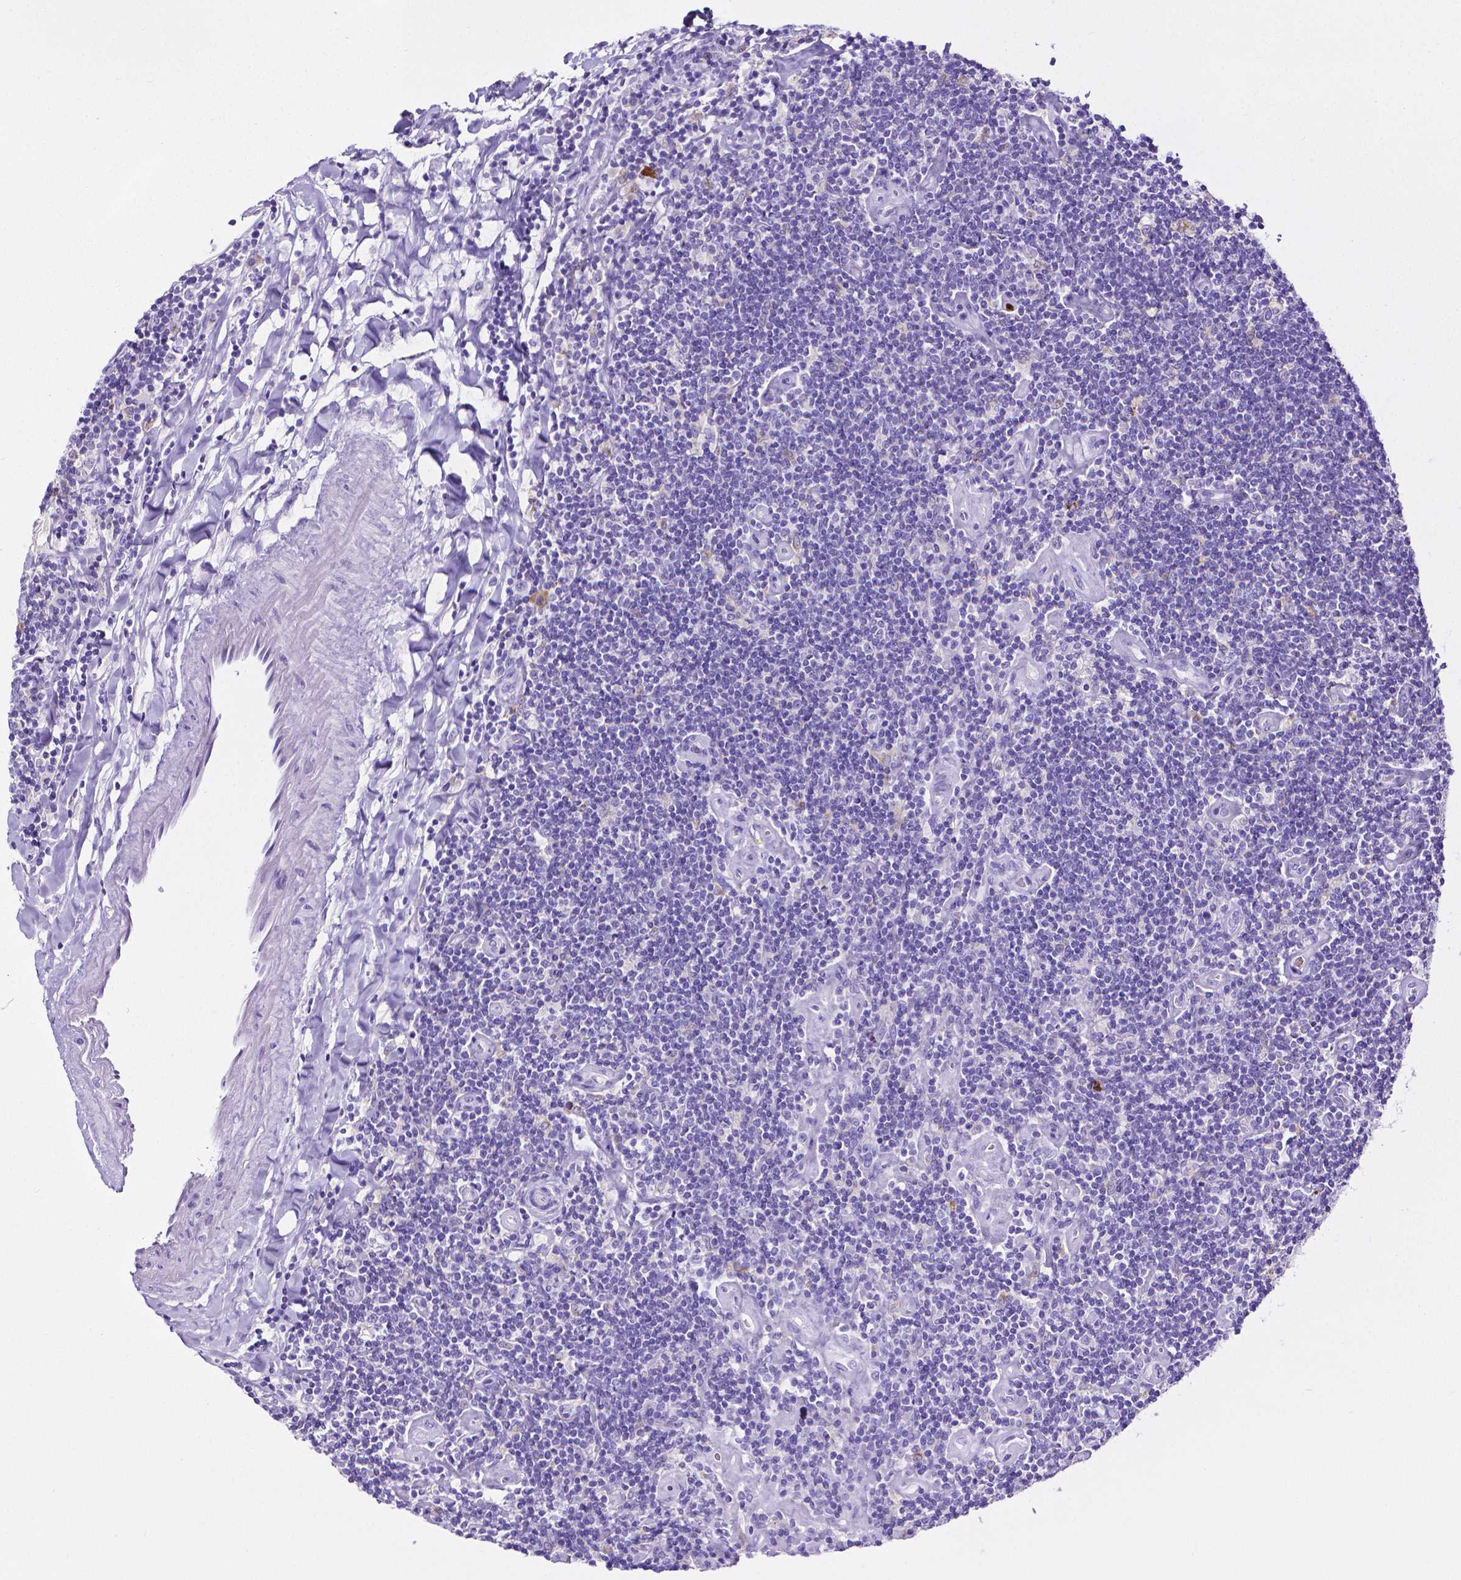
{"staining": {"intensity": "negative", "quantity": "none", "location": "none"}, "tissue": "lymphoma", "cell_type": "Tumor cells", "image_type": "cancer", "snomed": [{"axis": "morphology", "description": "Hodgkin's disease, NOS"}, {"axis": "topography", "description": "Lymph node"}], "caption": "Immunohistochemical staining of Hodgkin's disease reveals no significant staining in tumor cells.", "gene": "MMP9", "patient": {"sex": "male", "age": 40}}